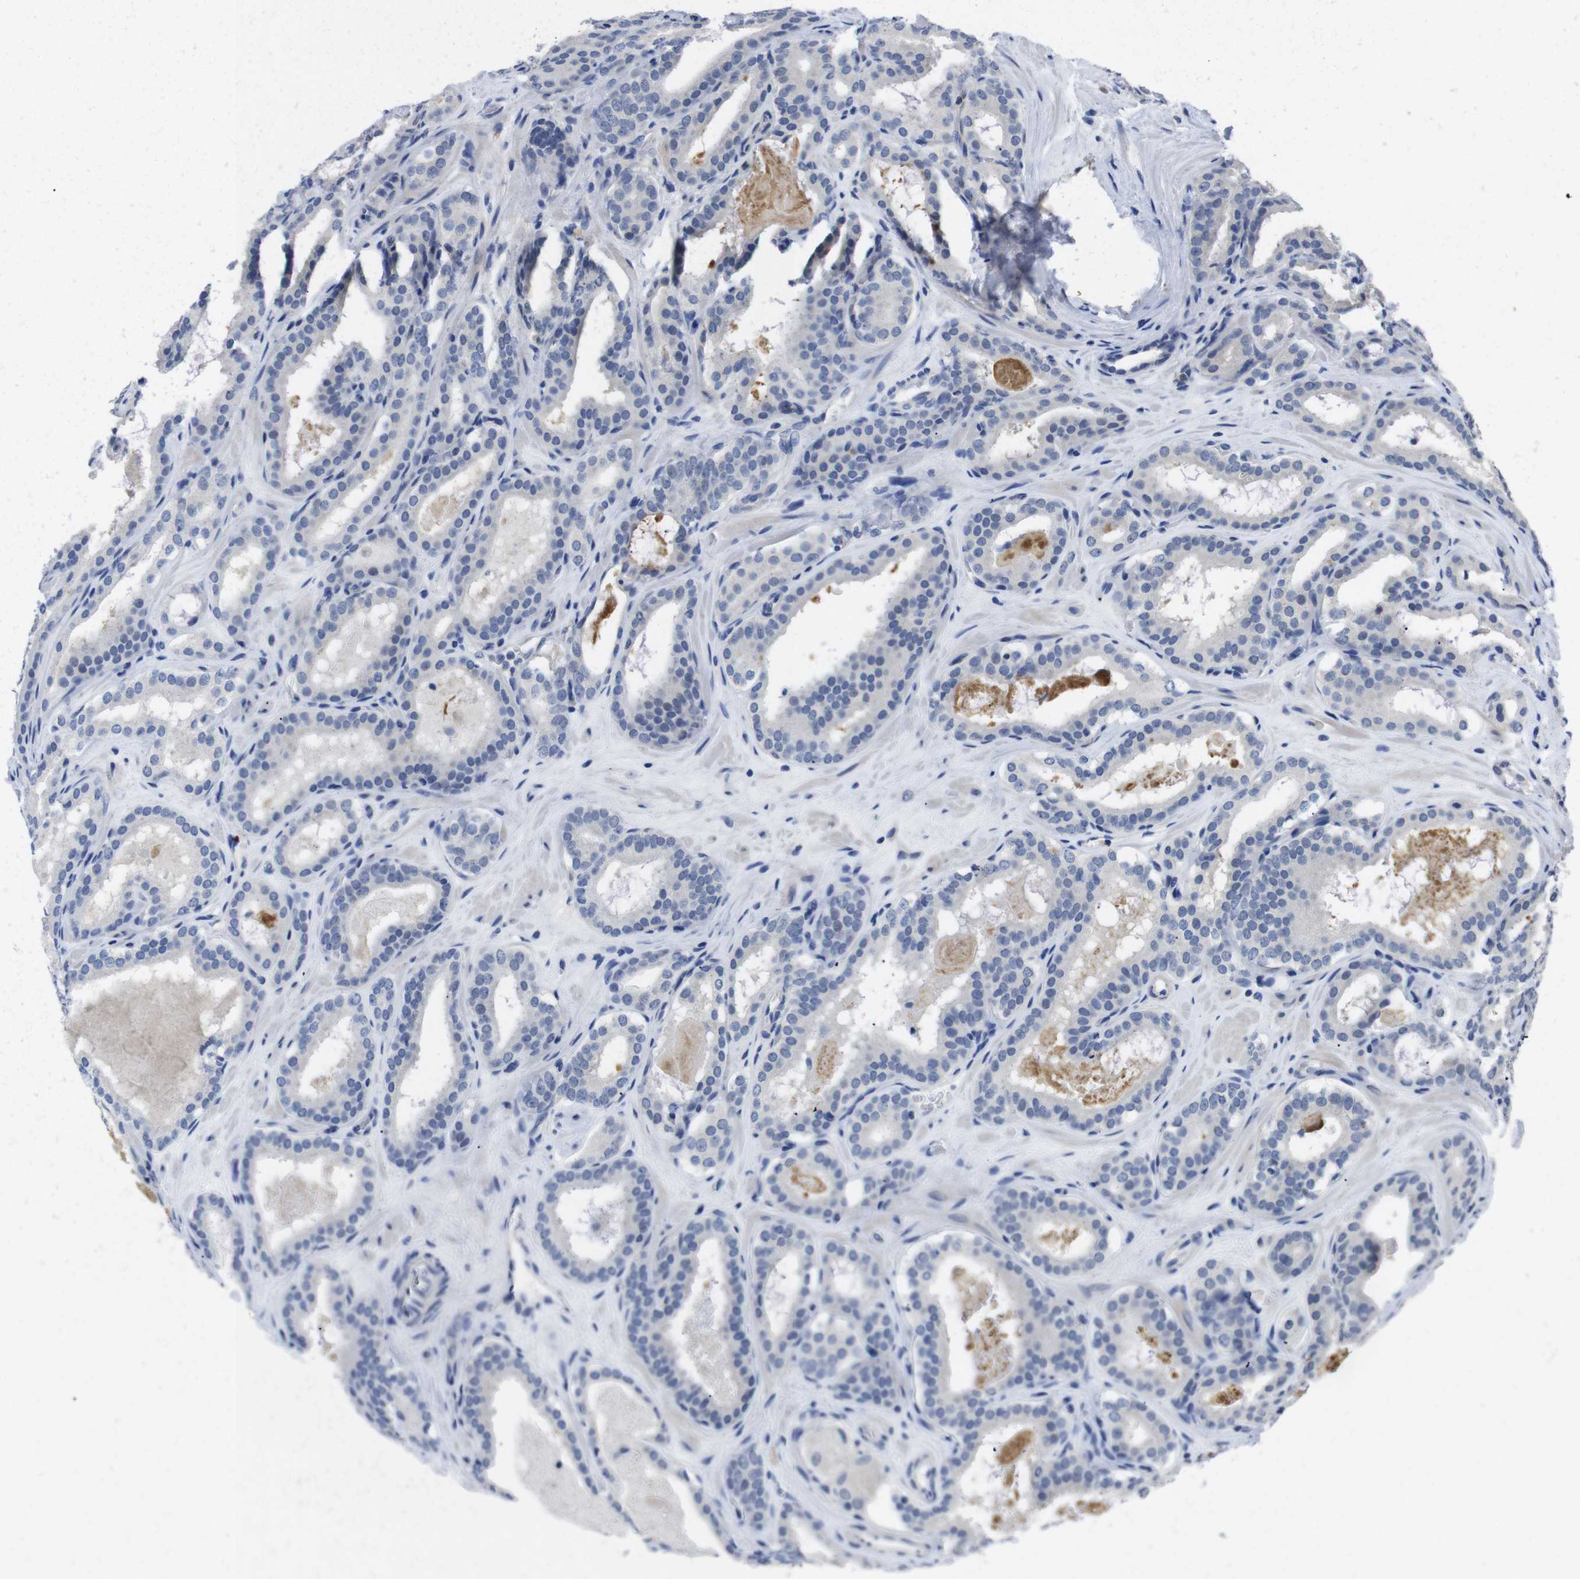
{"staining": {"intensity": "negative", "quantity": "none", "location": "none"}, "tissue": "prostate cancer", "cell_type": "Tumor cells", "image_type": "cancer", "snomed": [{"axis": "morphology", "description": "Adenocarcinoma, High grade"}, {"axis": "topography", "description": "Prostate"}], "caption": "This is a histopathology image of immunohistochemistry (IHC) staining of prostate cancer, which shows no expression in tumor cells.", "gene": "FNTA", "patient": {"sex": "male", "age": 60}}